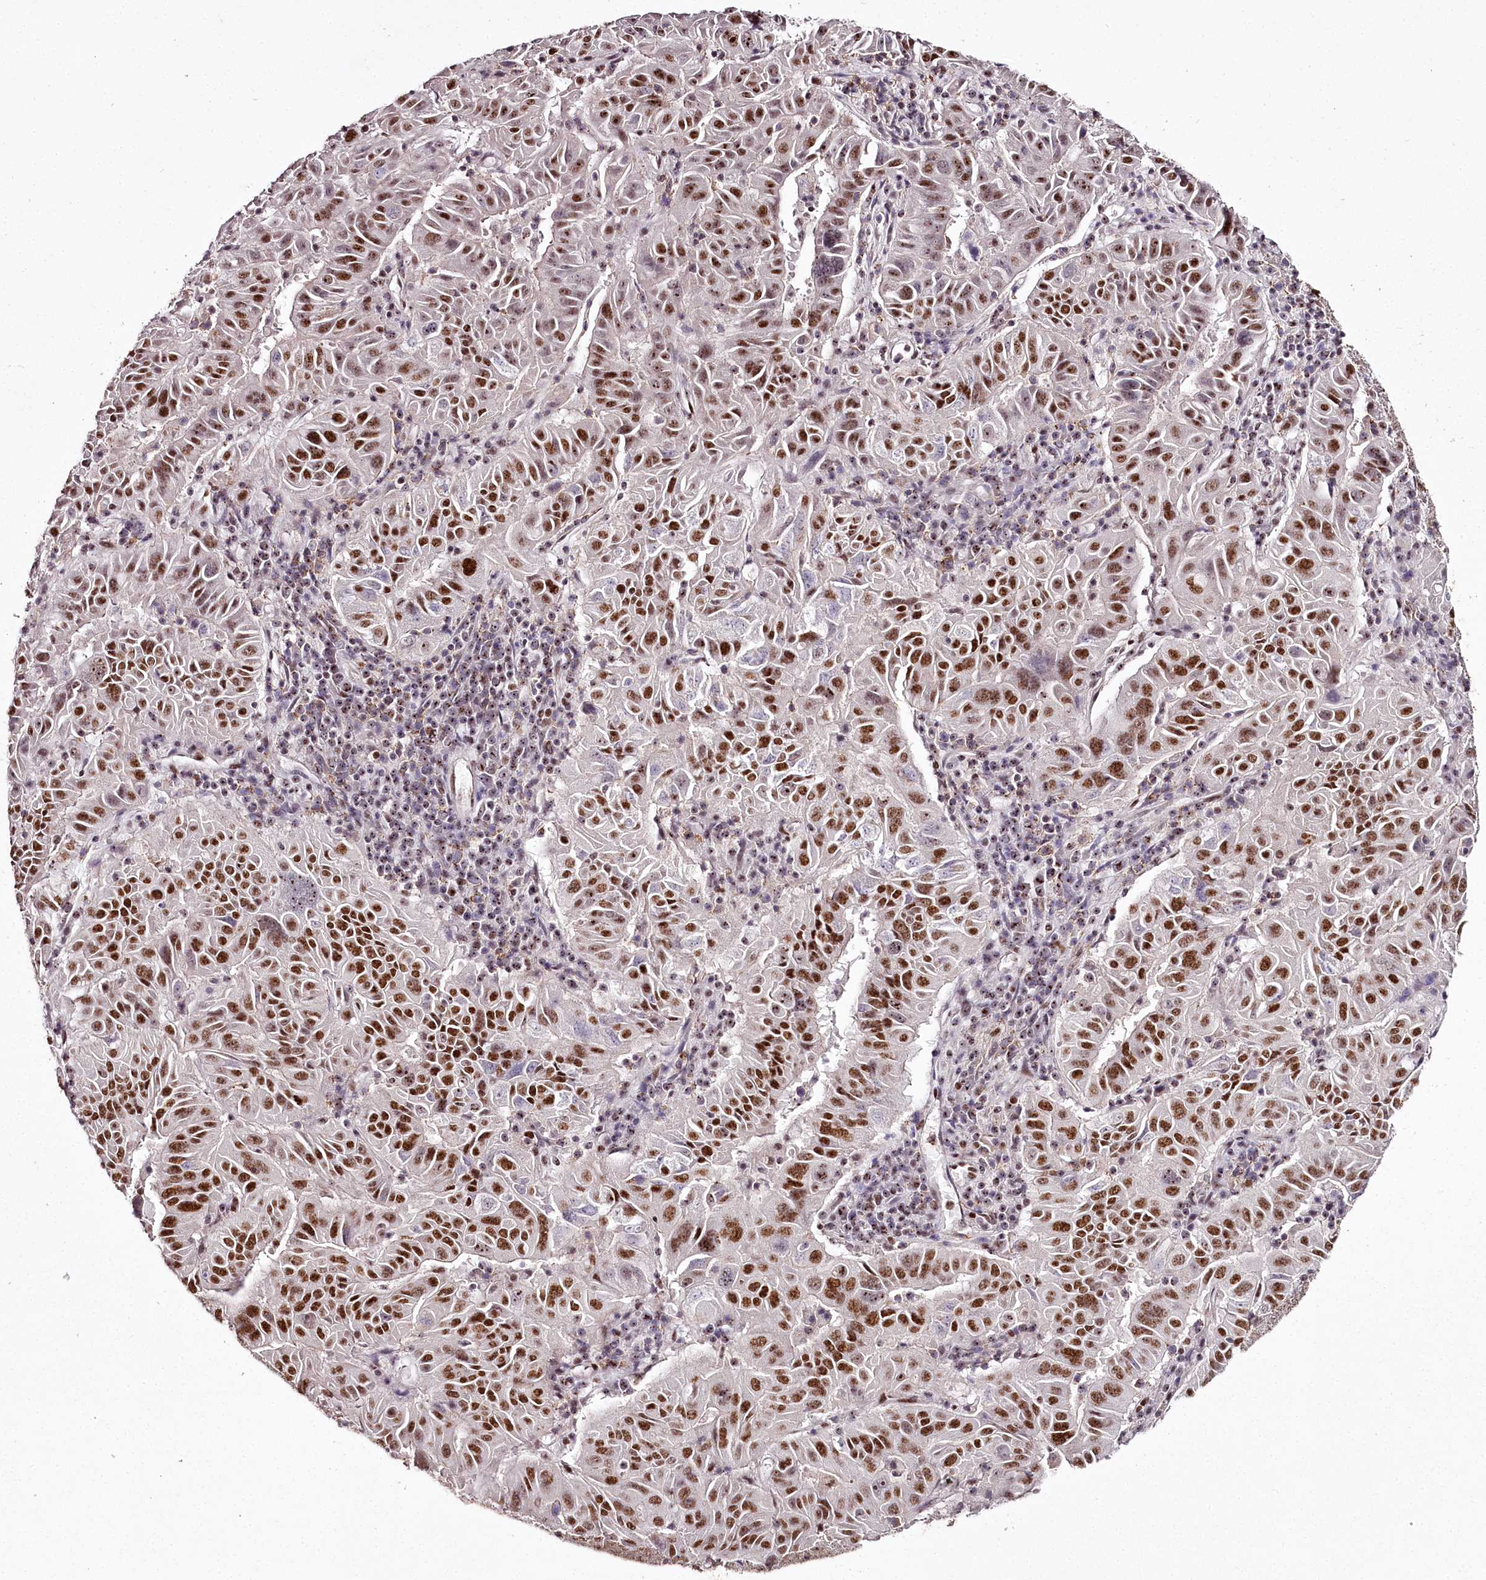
{"staining": {"intensity": "strong", "quantity": ">75%", "location": "nuclear"}, "tissue": "pancreatic cancer", "cell_type": "Tumor cells", "image_type": "cancer", "snomed": [{"axis": "morphology", "description": "Adenocarcinoma, NOS"}, {"axis": "topography", "description": "Pancreas"}], "caption": "Pancreatic cancer (adenocarcinoma) stained for a protein displays strong nuclear positivity in tumor cells.", "gene": "PSPC1", "patient": {"sex": "male", "age": 63}}